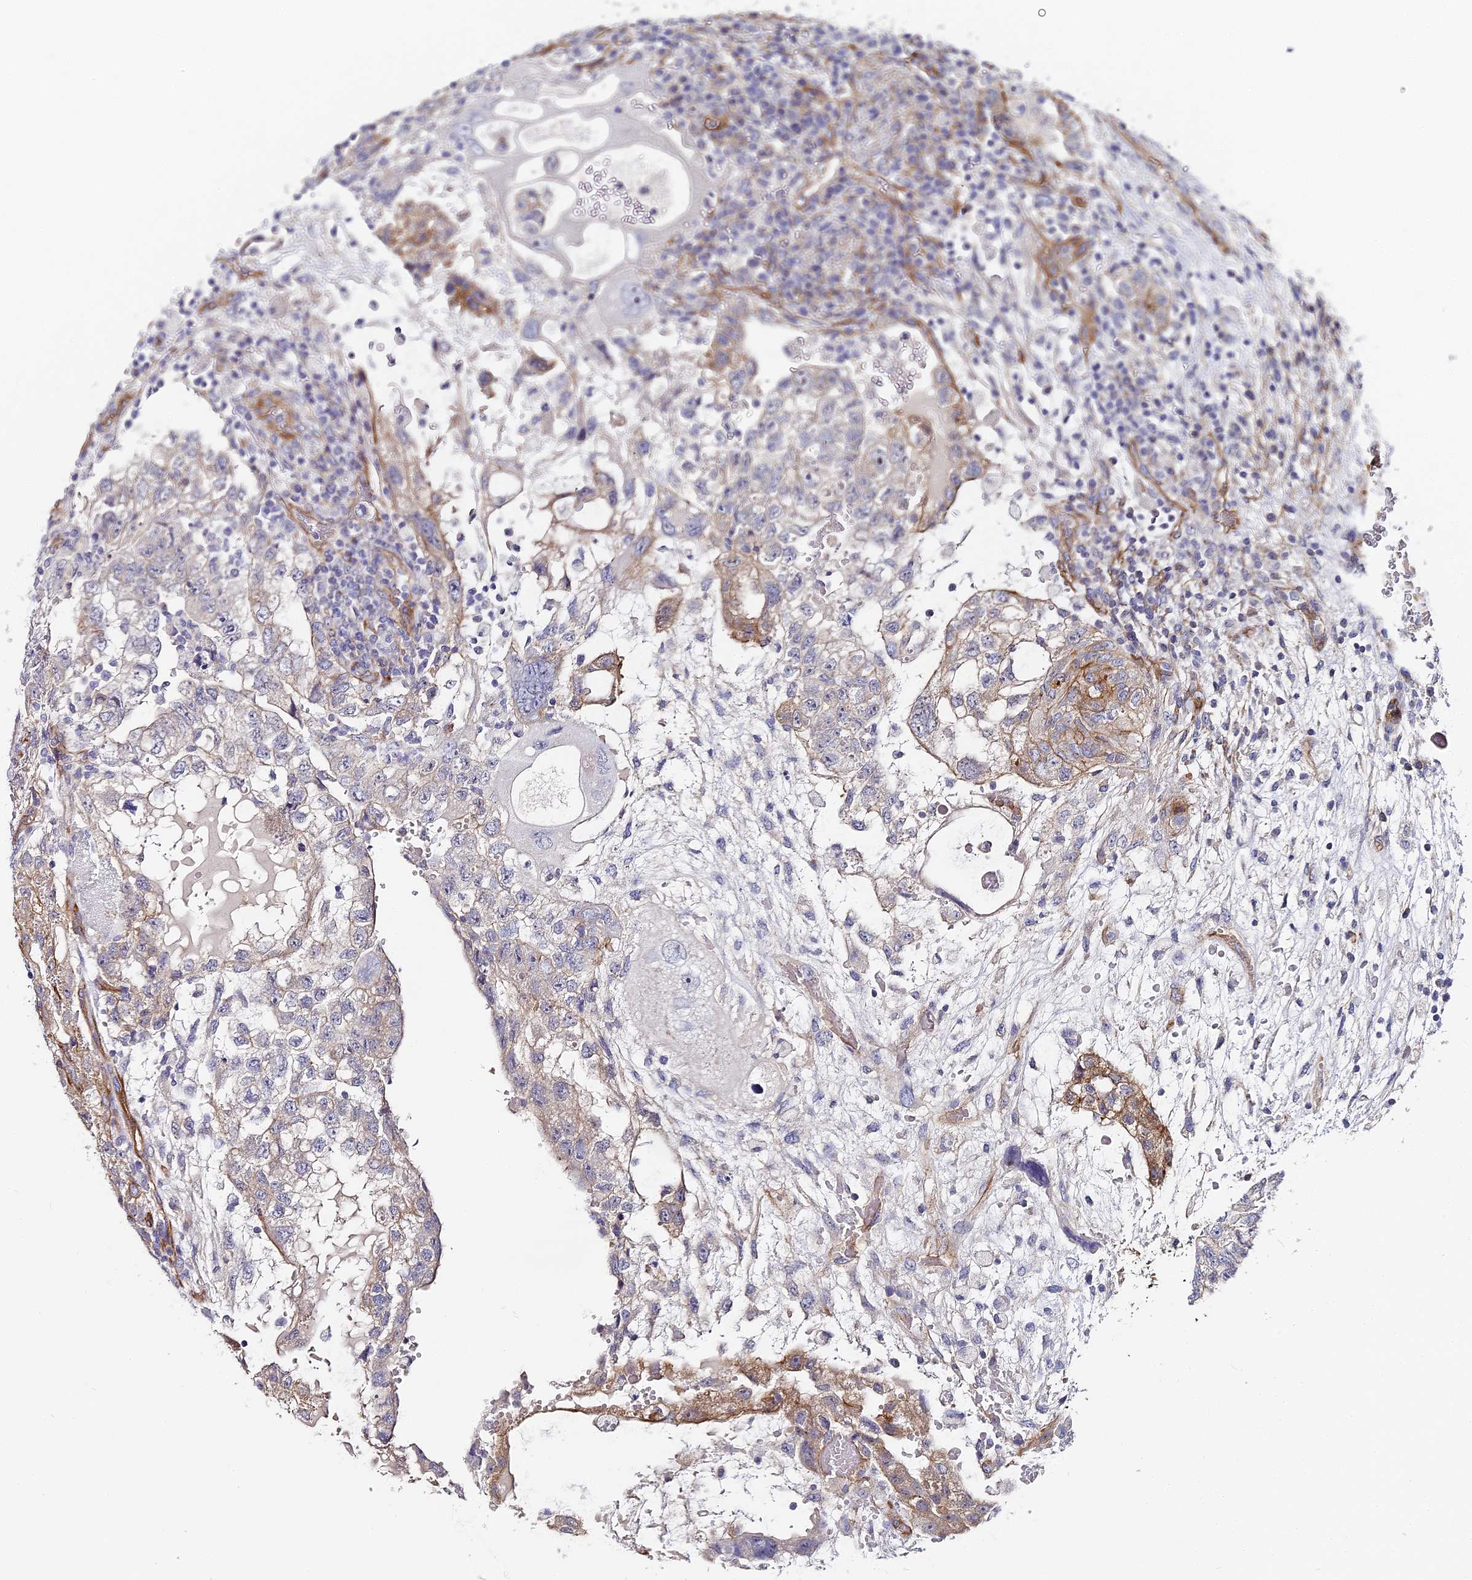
{"staining": {"intensity": "negative", "quantity": "none", "location": "none"}, "tissue": "testis cancer", "cell_type": "Tumor cells", "image_type": "cancer", "snomed": [{"axis": "morphology", "description": "Carcinoma, Embryonal, NOS"}, {"axis": "topography", "description": "Testis"}], "caption": "Immunohistochemistry (IHC) micrograph of neoplastic tissue: testis cancer (embryonal carcinoma) stained with DAB reveals no significant protein expression in tumor cells. Brightfield microscopy of IHC stained with DAB (3,3'-diaminobenzidine) (brown) and hematoxylin (blue), captured at high magnification.", "gene": "CCDC30", "patient": {"sex": "male", "age": 36}}